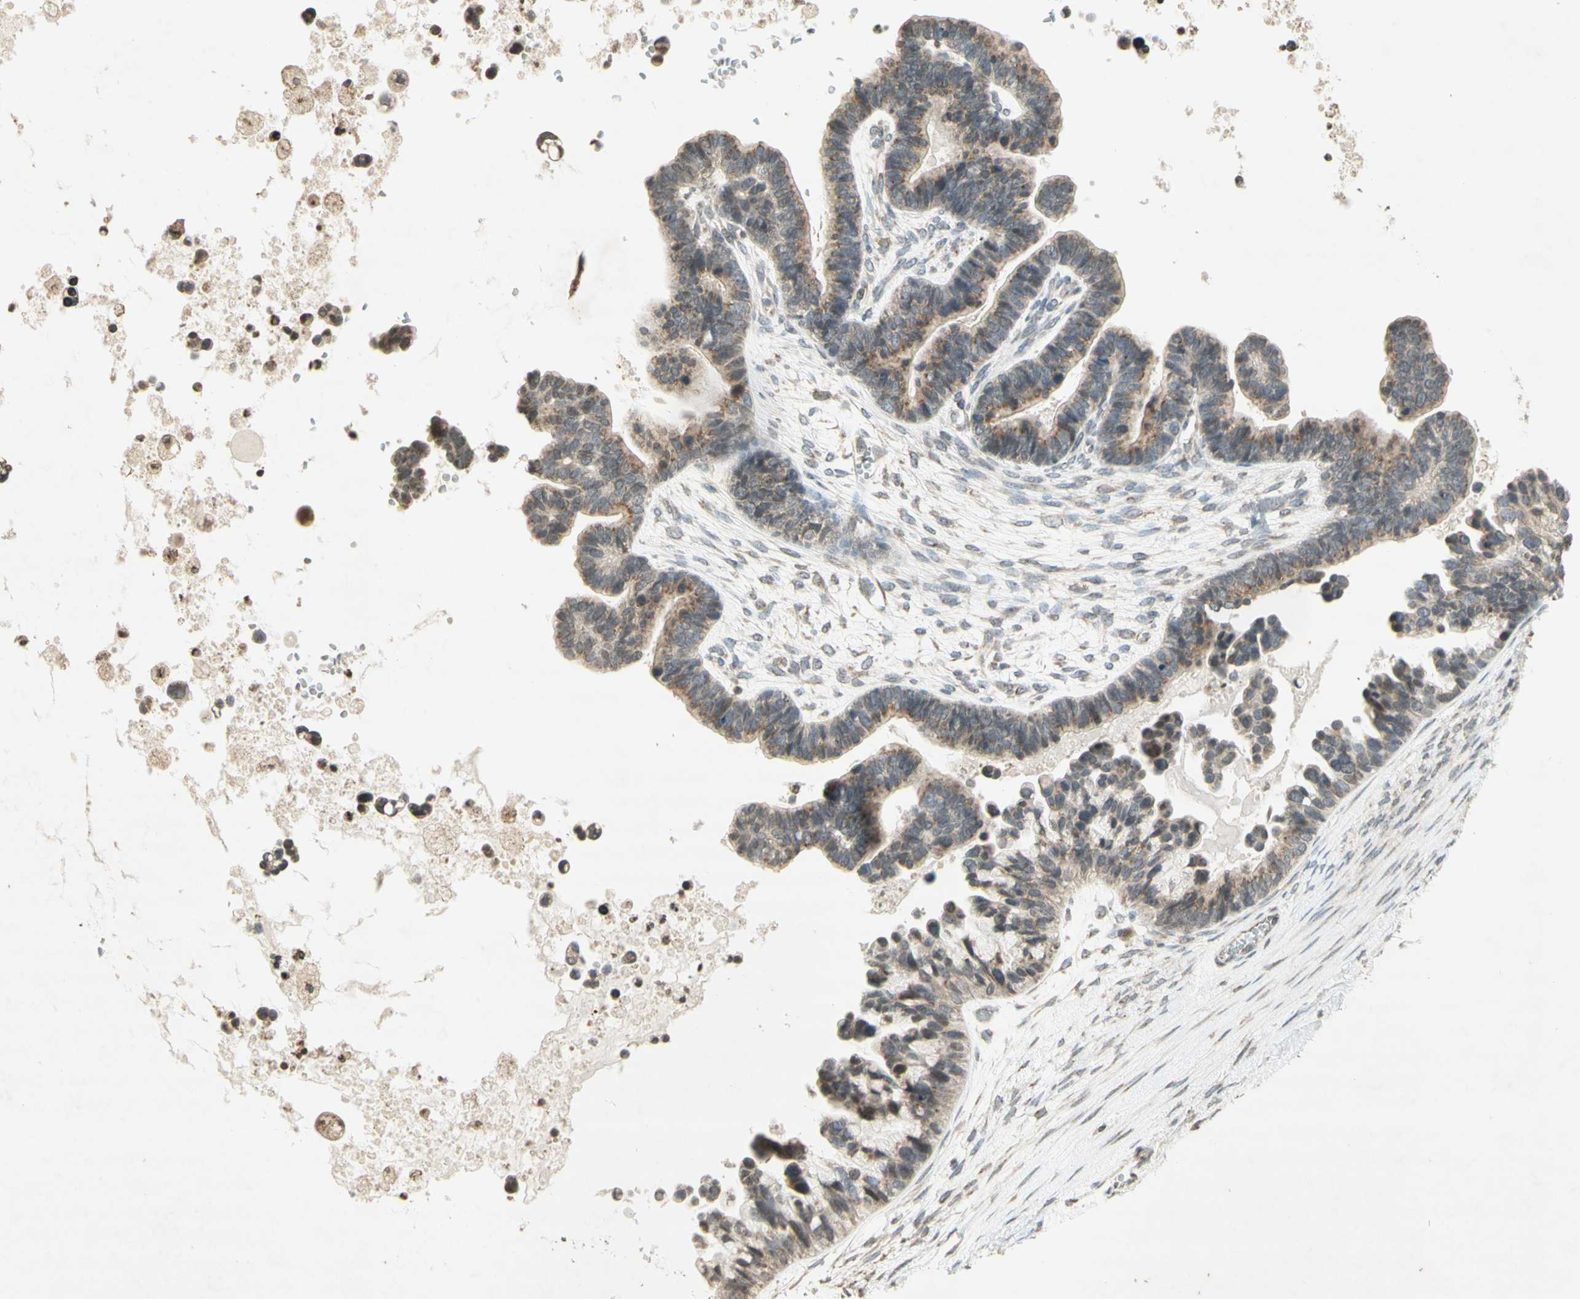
{"staining": {"intensity": "moderate", "quantity": "25%-75%", "location": "cytoplasmic/membranous"}, "tissue": "ovarian cancer", "cell_type": "Tumor cells", "image_type": "cancer", "snomed": [{"axis": "morphology", "description": "Cystadenocarcinoma, serous, NOS"}, {"axis": "topography", "description": "Ovary"}], "caption": "About 25%-75% of tumor cells in human serous cystadenocarcinoma (ovarian) display moderate cytoplasmic/membranous protein expression as visualized by brown immunohistochemical staining.", "gene": "CCNI", "patient": {"sex": "female", "age": 56}}